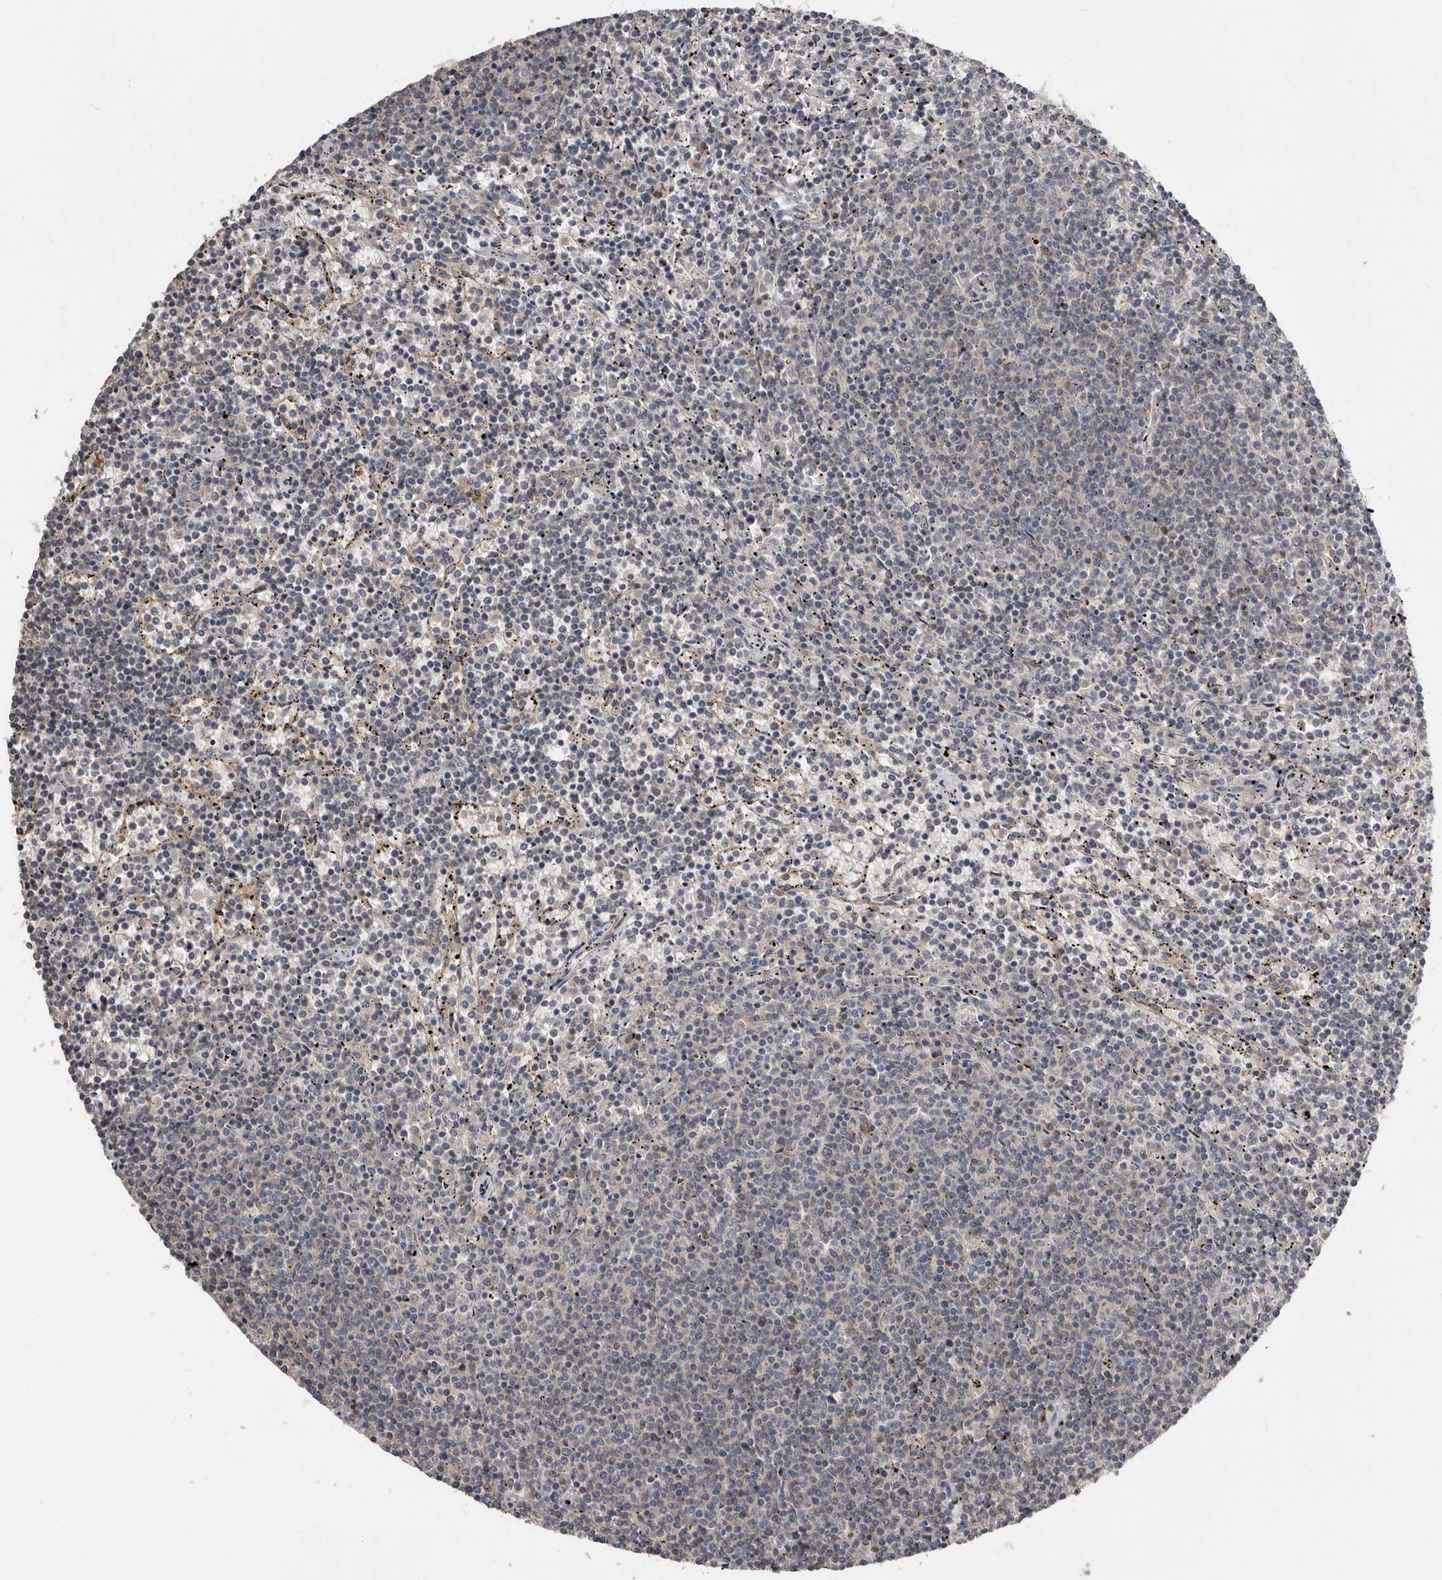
{"staining": {"intensity": "negative", "quantity": "none", "location": "none"}, "tissue": "lymphoma", "cell_type": "Tumor cells", "image_type": "cancer", "snomed": [{"axis": "morphology", "description": "Malignant lymphoma, non-Hodgkin's type, Low grade"}, {"axis": "topography", "description": "Spleen"}], "caption": "There is no significant positivity in tumor cells of malignant lymphoma, non-Hodgkin's type (low-grade). The staining was performed using DAB to visualize the protein expression in brown, while the nuclei were stained in blue with hematoxylin (Magnification: 20x).", "gene": "RBKS", "patient": {"sex": "female", "age": 50}}